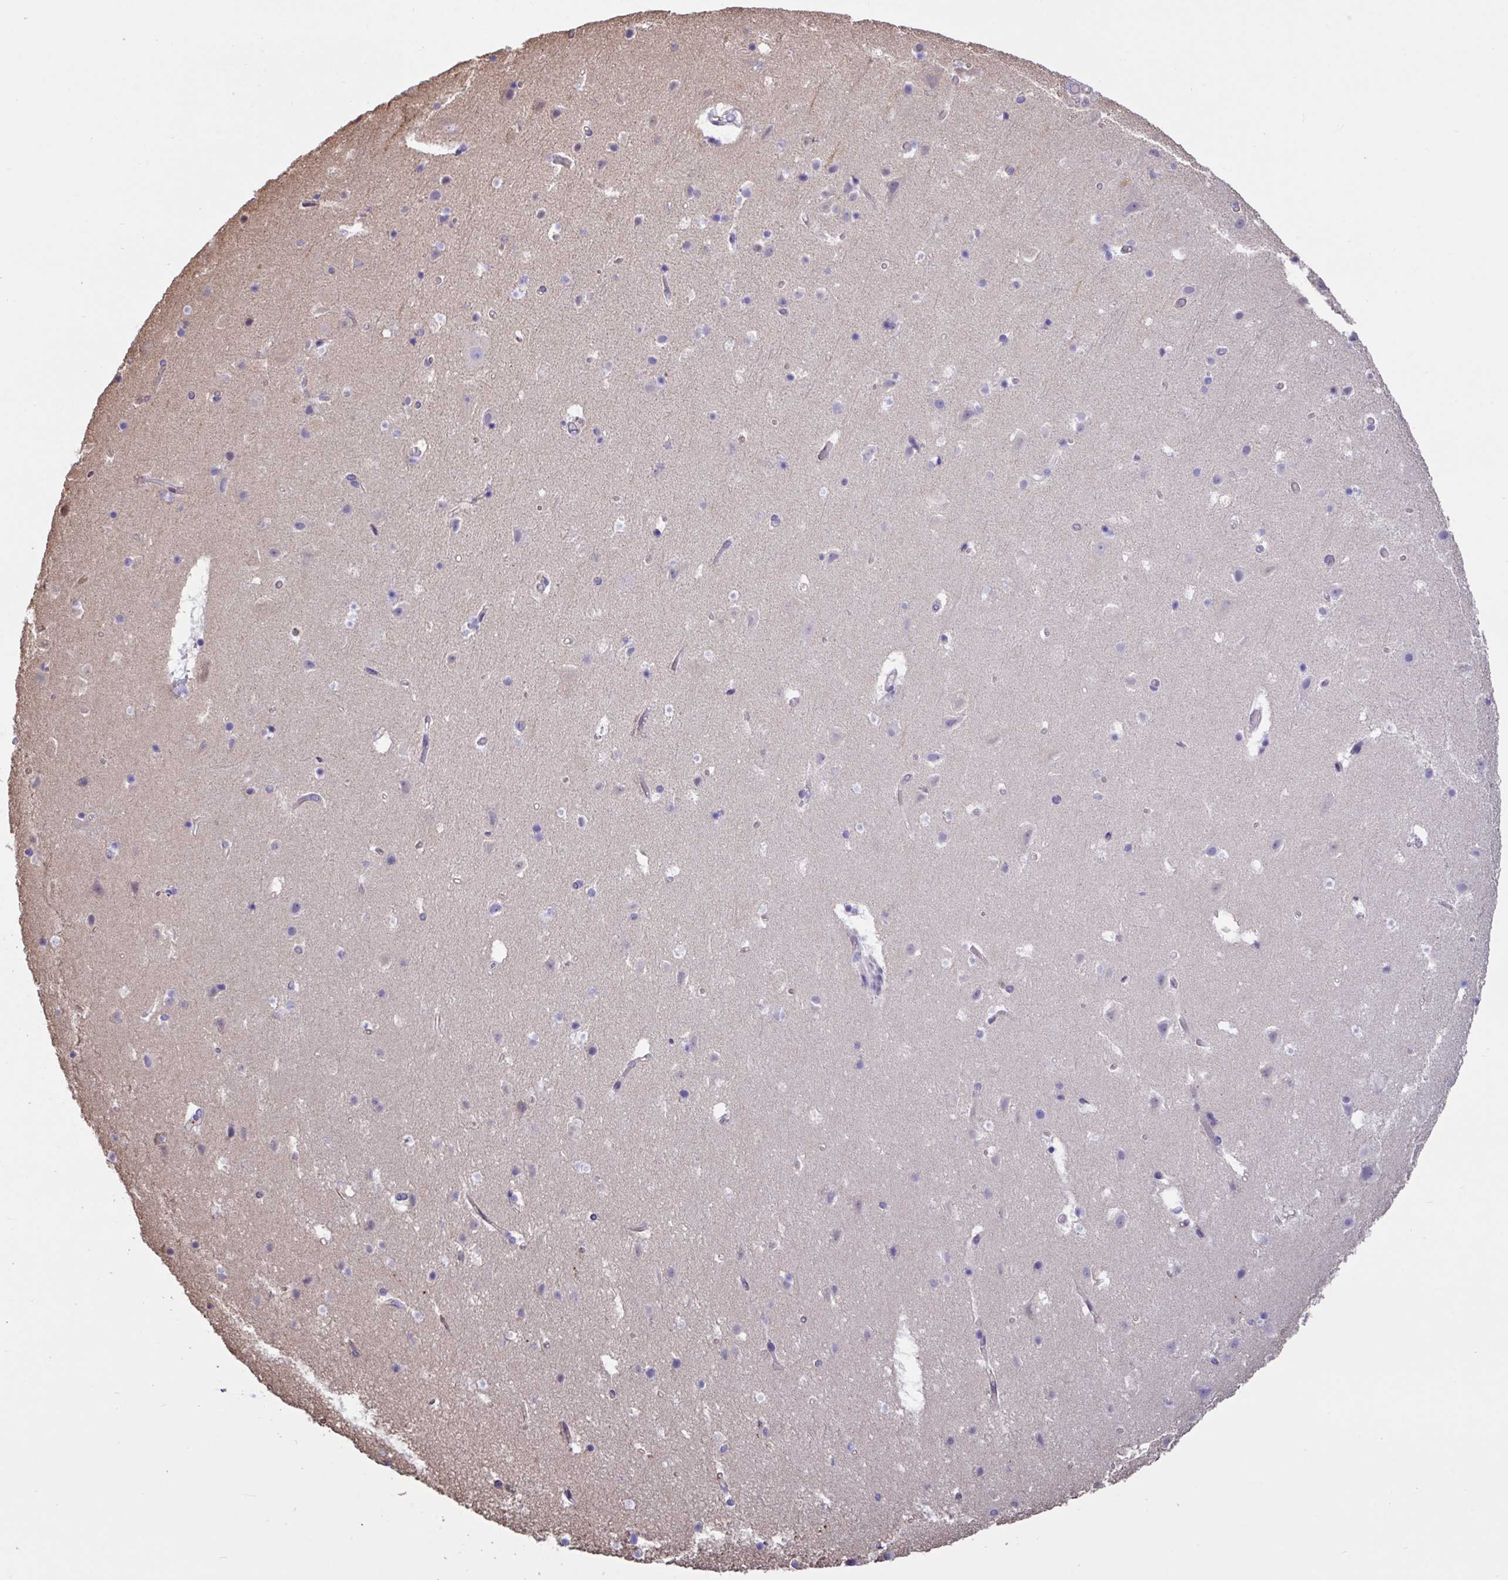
{"staining": {"intensity": "negative", "quantity": "none", "location": "none"}, "tissue": "cerebral cortex", "cell_type": "Endothelial cells", "image_type": "normal", "snomed": [{"axis": "morphology", "description": "Normal tissue, NOS"}, {"axis": "topography", "description": "Cerebral cortex"}], "caption": "An immunohistochemistry (IHC) histopathology image of benign cerebral cortex is shown. There is no staining in endothelial cells of cerebral cortex.", "gene": "RPL22L1", "patient": {"sex": "female", "age": 42}}